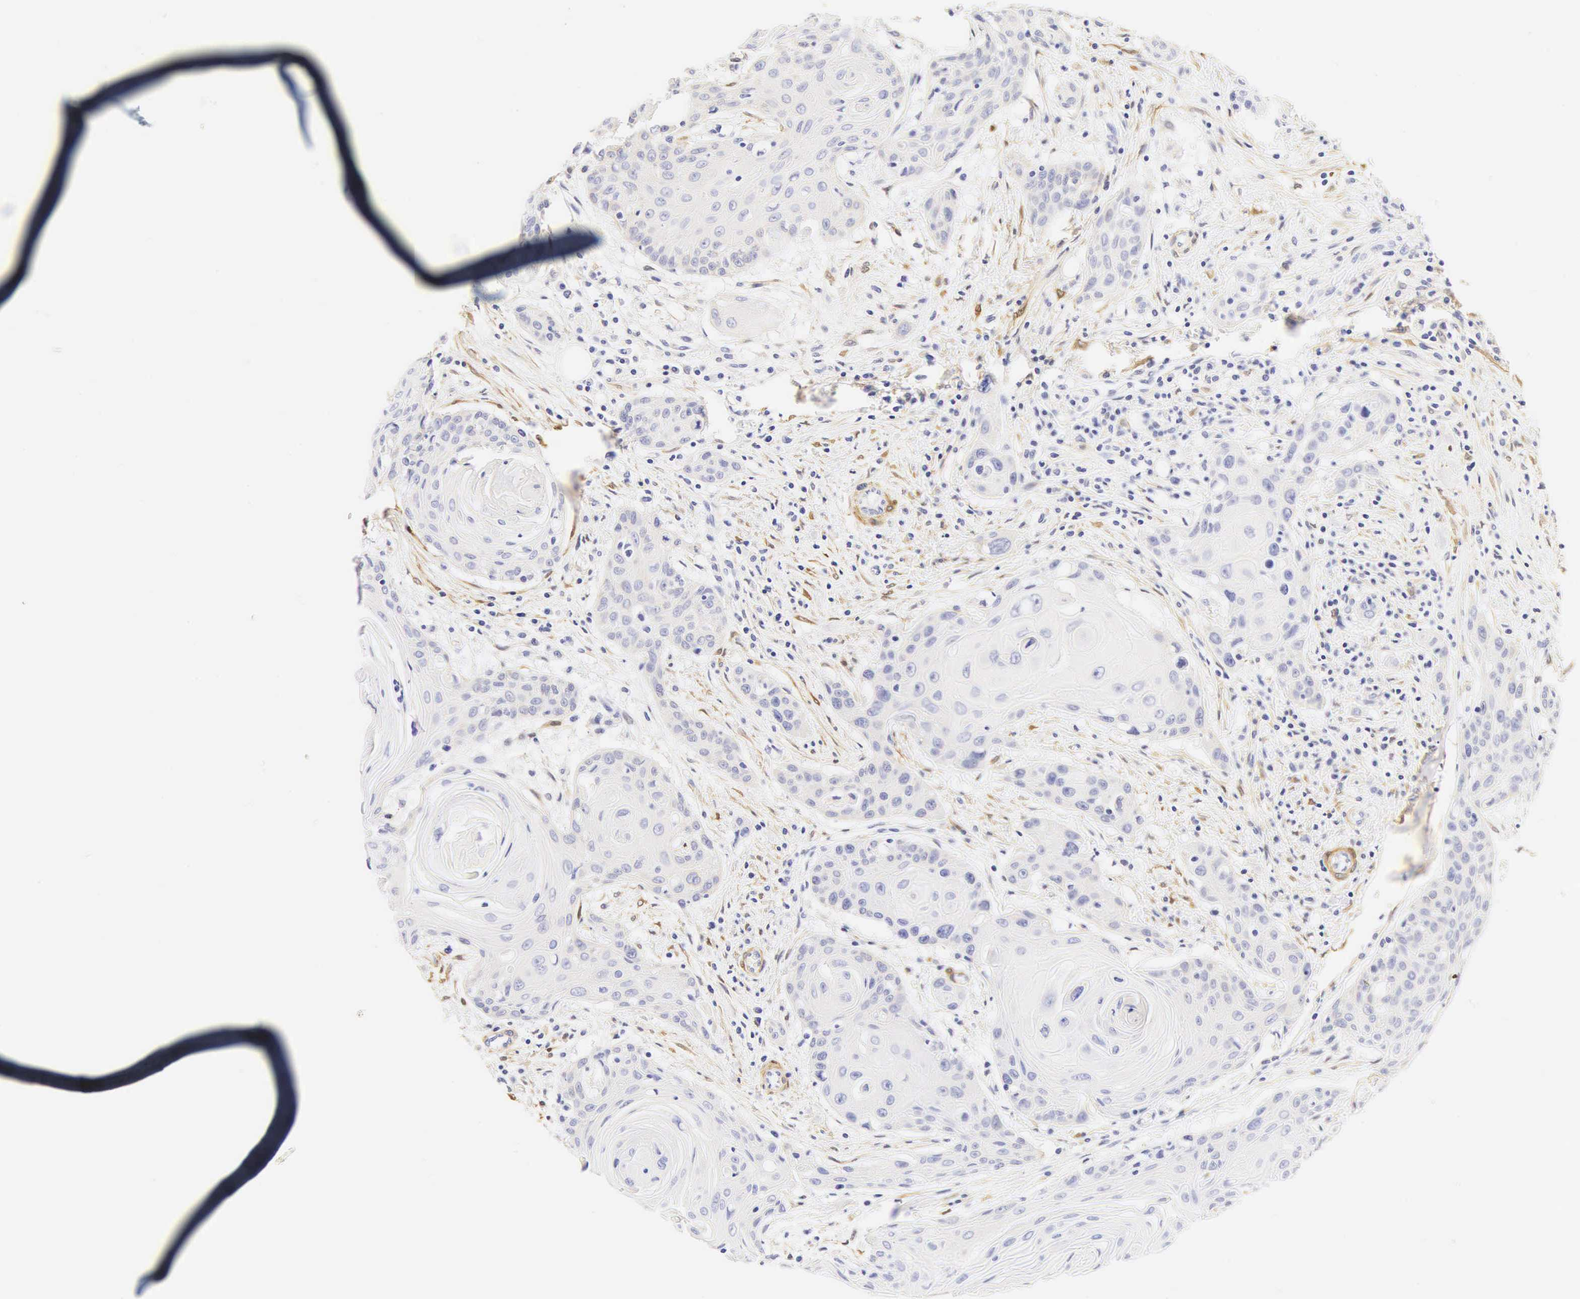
{"staining": {"intensity": "negative", "quantity": "none", "location": "none"}, "tissue": "head and neck cancer", "cell_type": "Tumor cells", "image_type": "cancer", "snomed": [{"axis": "morphology", "description": "Squamous cell carcinoma, NOS"}, {"axis": "morphology", "description": "Squamous cell carcinoma, metastatic, NOS"}, {"axis": "topography", "description": "Lymph node"}, {"axis": "topography", "description": "Salivary gland"}, {"axis": "topography", "description": "Head-Neck"}], "caption": "Tumor cells show no significant protein staining in head and neck cancer.", "gene": "CNN1", "patient": {"sex": "female", "age": 74}}